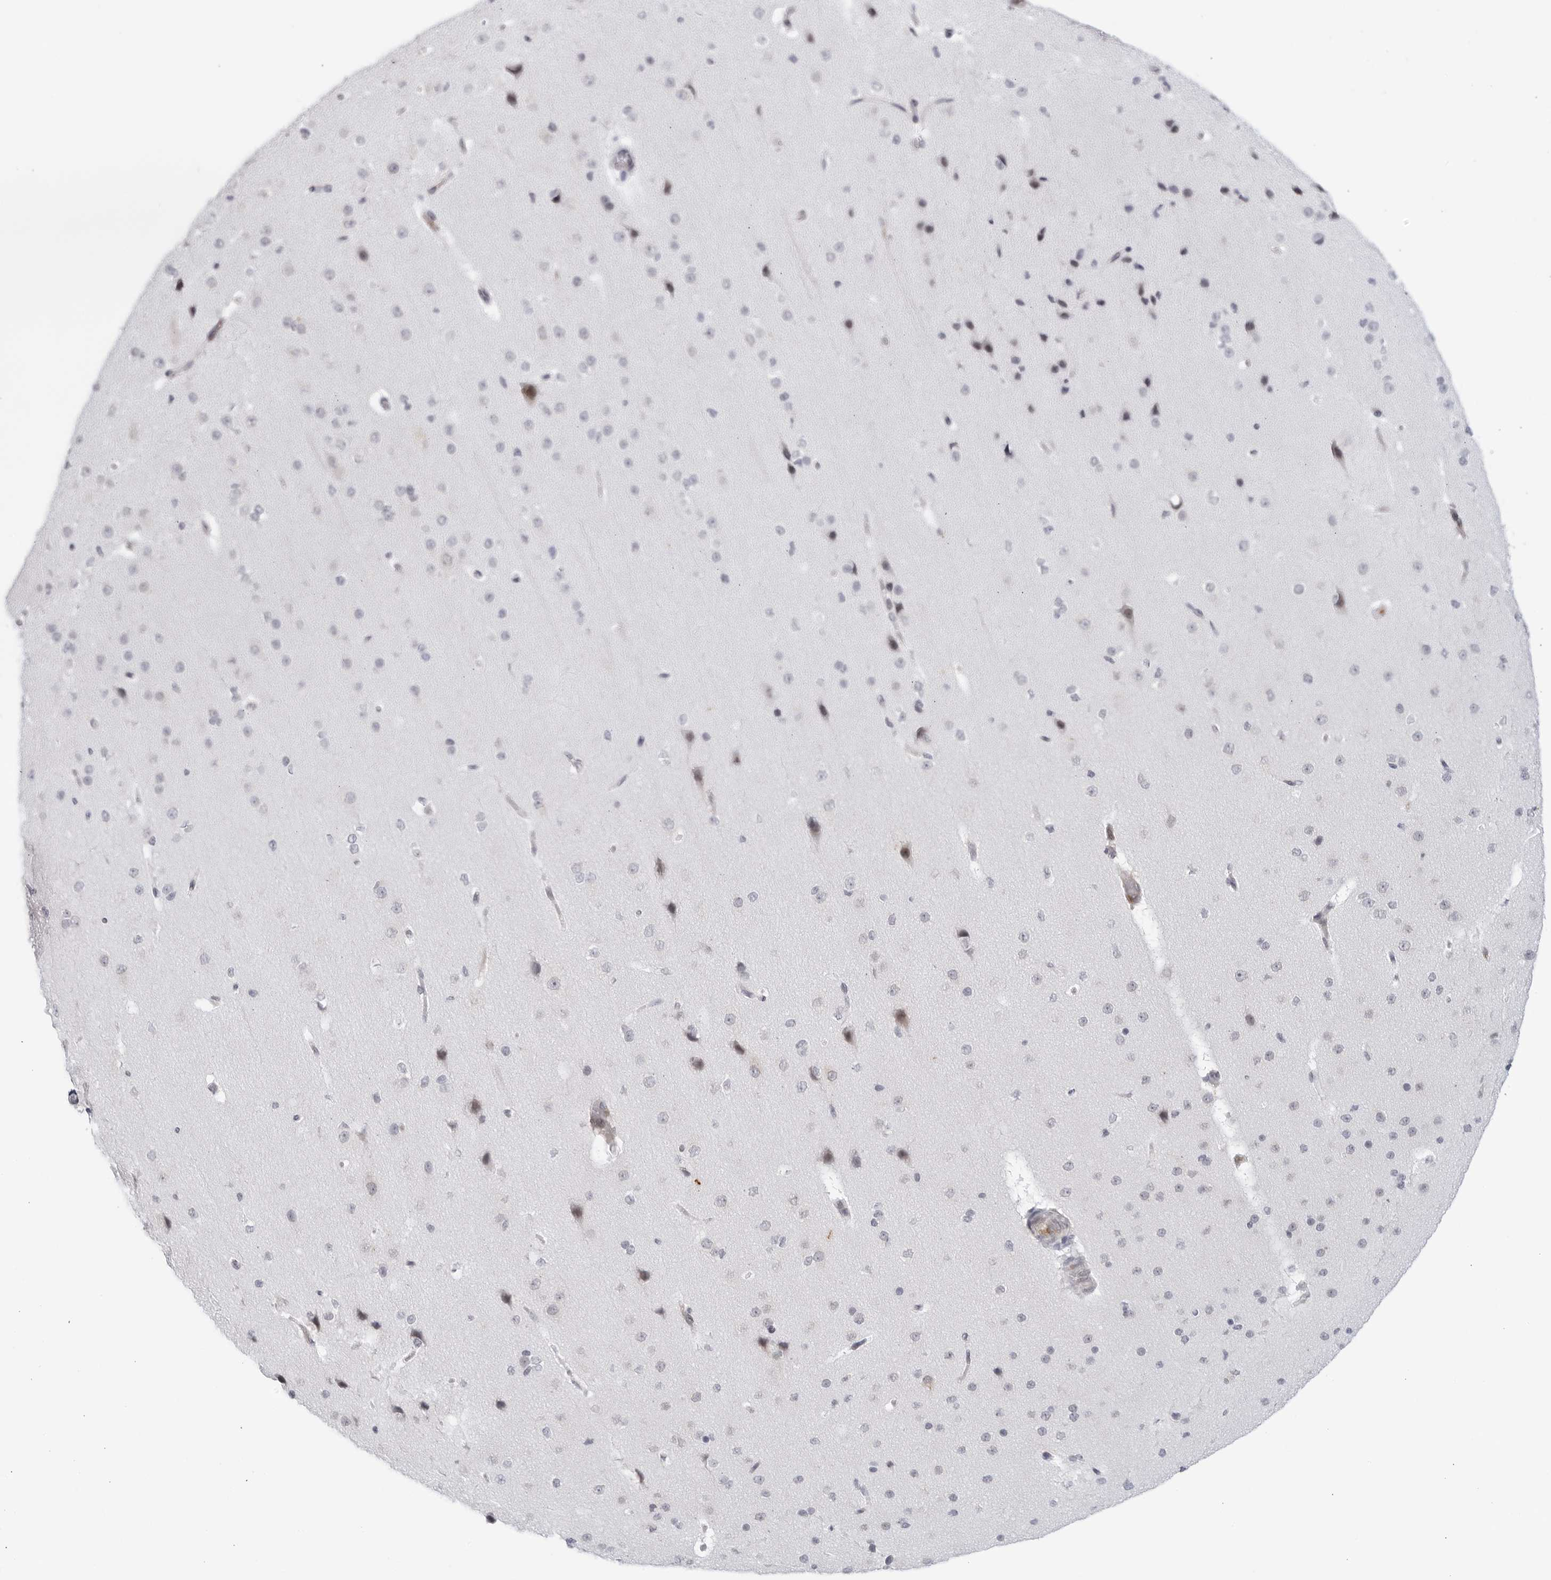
{"staining": {"intensity": "negative", "quantity": "none", "location": "none"}, "tissue": "cerebral cortex", "cell_type": "Endothelial cells", "image_type": "normal", "snomed": [{"axis": "morphology", "description": "Normal tissue, NOS"}, {"axis": "morphology", "description": "Developmental malformation"}, {"axis": "topography", "description": "Cerebral cortex"}], "caption": "Immunohistochemical staining of unremarkable cerebral cortex demonstrates no significant expression in endothelial cells.", "gene": "WDTC1", "patient": {"sex": "female", "age": 30}}